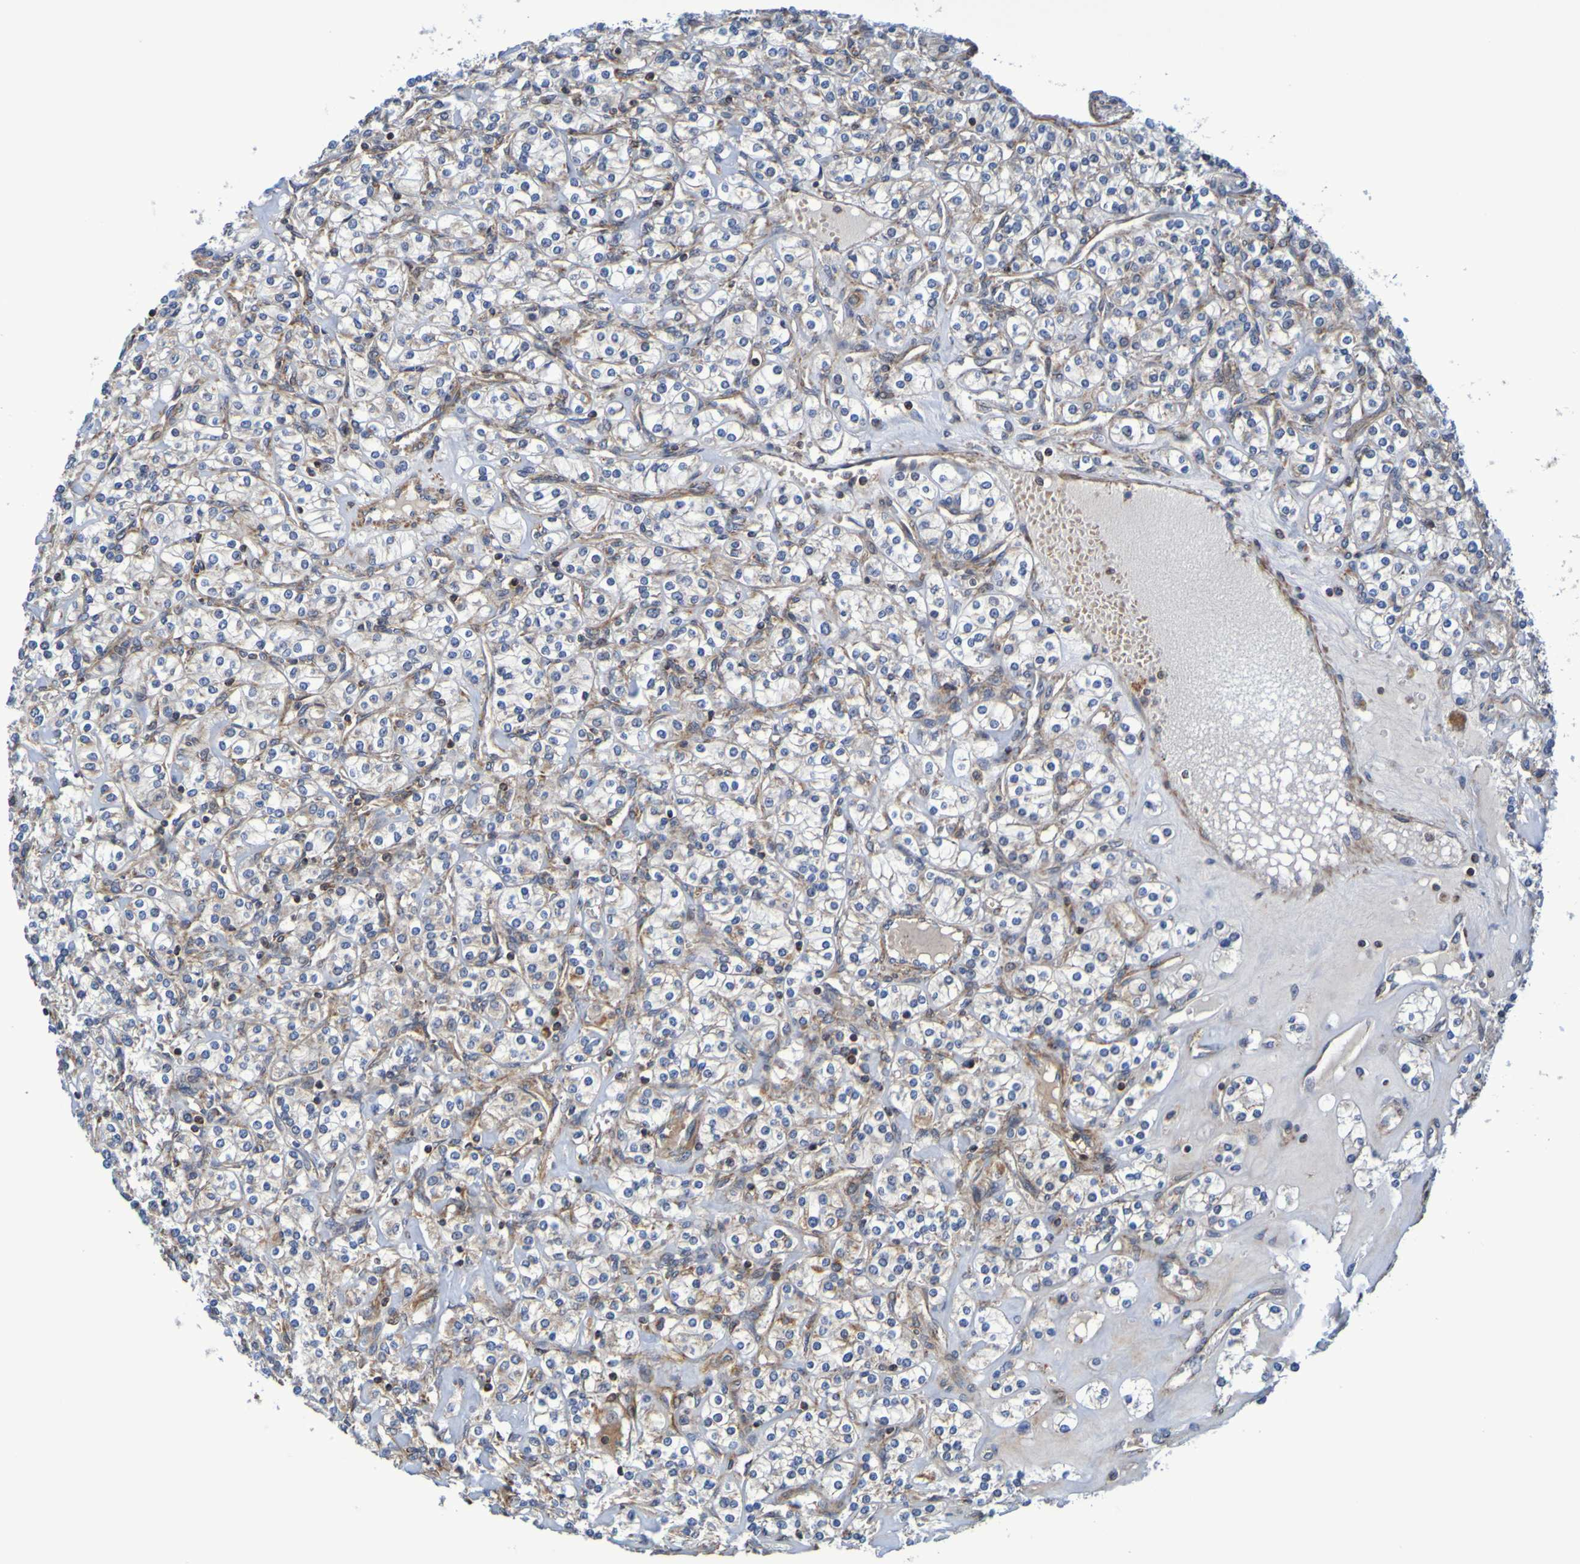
{"staining": {"intensity": "moderate", "quantity": ">75%", "location": "cytoplasmic/membranous"}, "tissue": "renal cancer", "cell_type": "Tumor cells", "image_type": "cancer", "snomed": [{"axis": "morphology", "description": "Adenocarcinoma, NOS"}, {"axis": "topography", "description": "Kidney"}], "caption": "IHC staining of renal cancer (adenocarcinoma), which demonstrates medium levels of moderate cytoplasmic/membranous positivity in approximately >75% of tumor cells indicating moderate cytoplasmic/membranous protein positivity. The staining was performed using DAB (brown) for protein detection and nuclei were counterstained in hematoxylin (blue).", "gene": "CCDC51", "patient": {"sex": "male", "age": 77}}